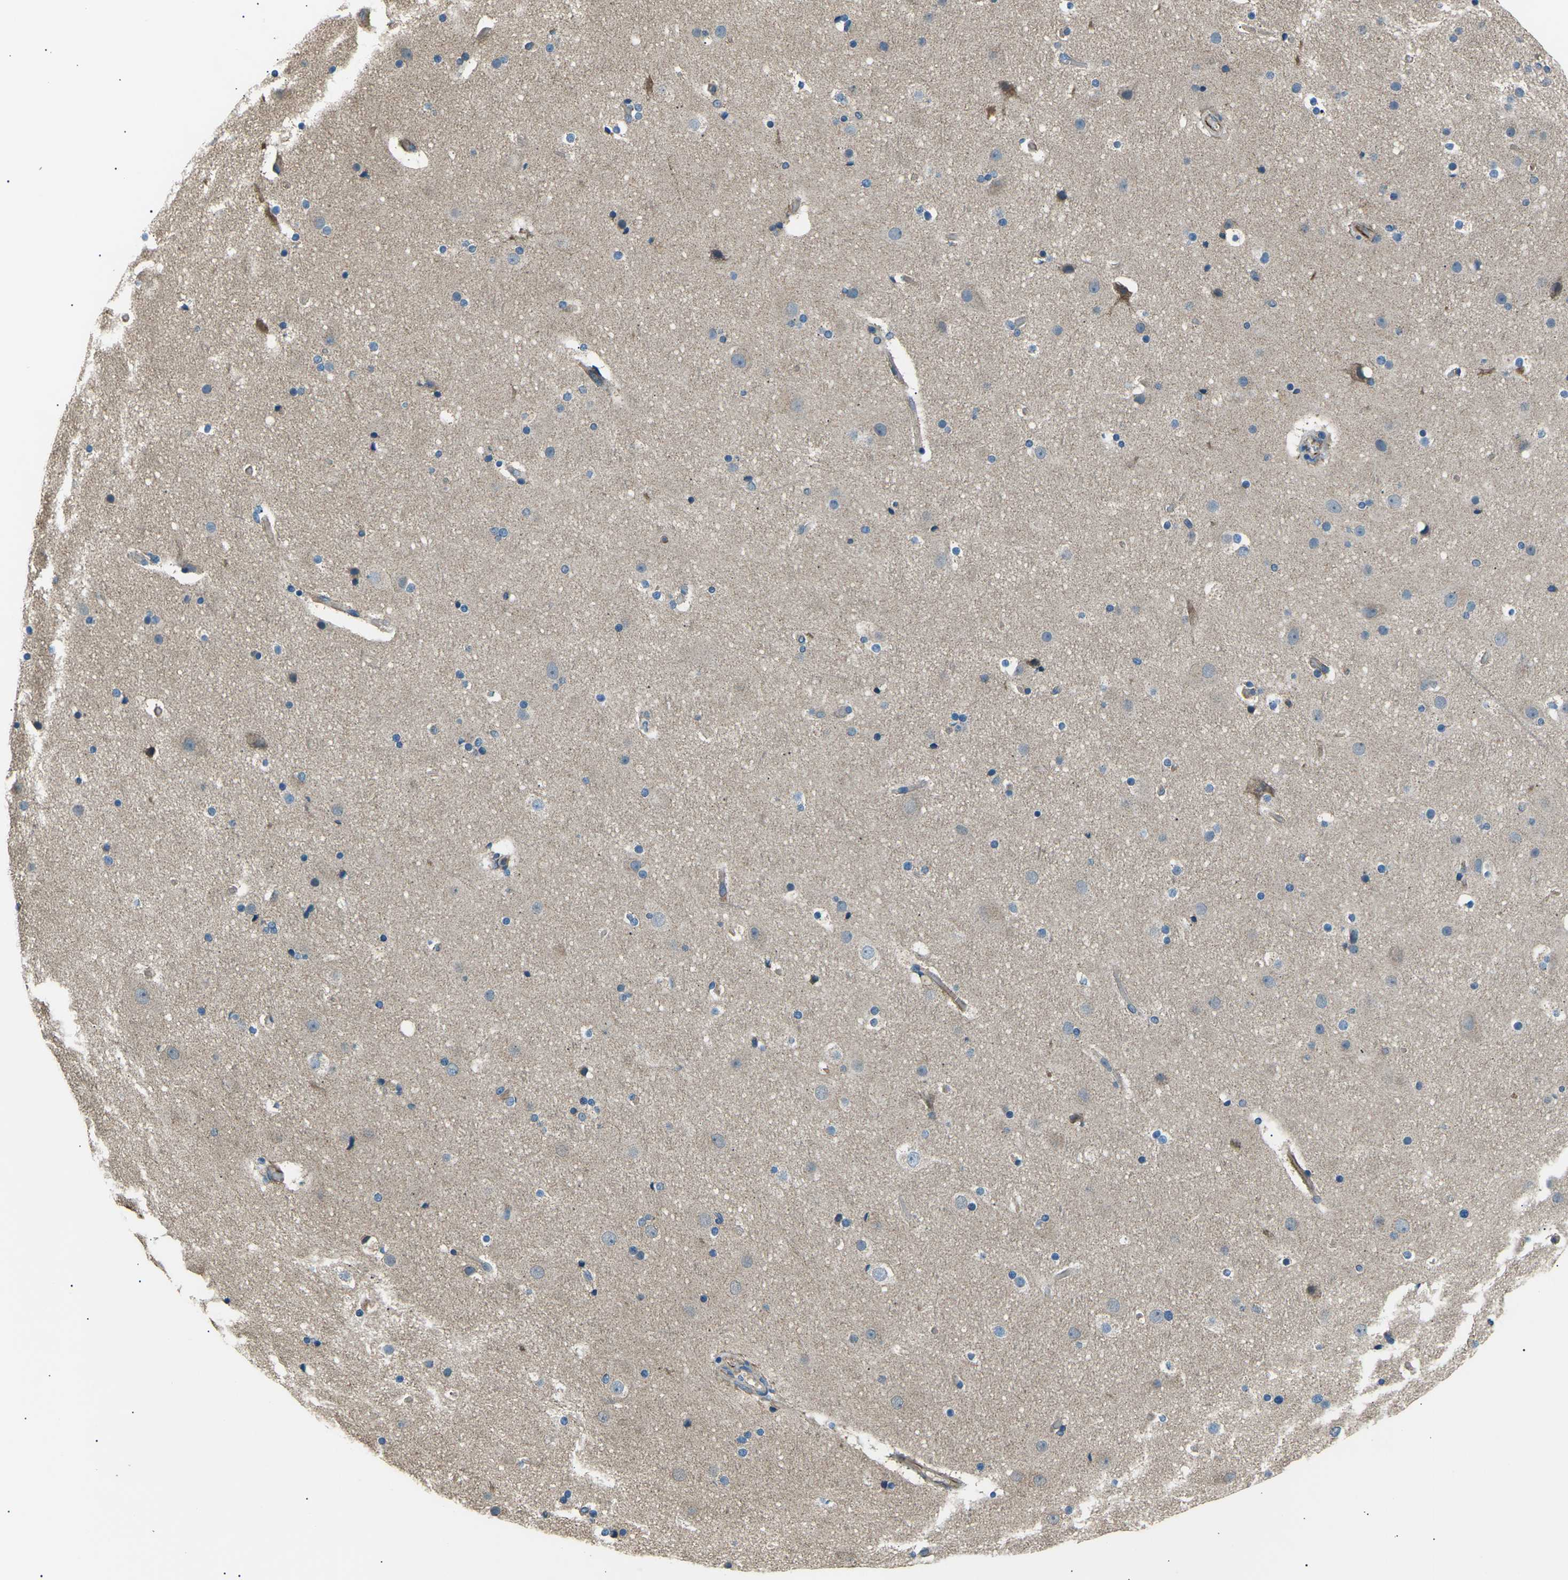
{"staining": {"intensity": "weak", "quantity": ">75%", "location": "cytoplasmic/membranous"}, "tissue": "cerebral cortex", "cell_type": "Endothelial cells", "image_type": "normal", "snomed": [{"axis": "morphology", "description": "Normal tissue, NOS"}, {"axis": "topography", "description": "Cerebral cortex"}], "caption": "Cerebral cortex stained with a brown dye exhibits weak cytoplasmic/membranous positive positivity in approximately >75% of endothelial cells.", "gene": "SLK", "patient": {"sex": "male", "age": 57}}